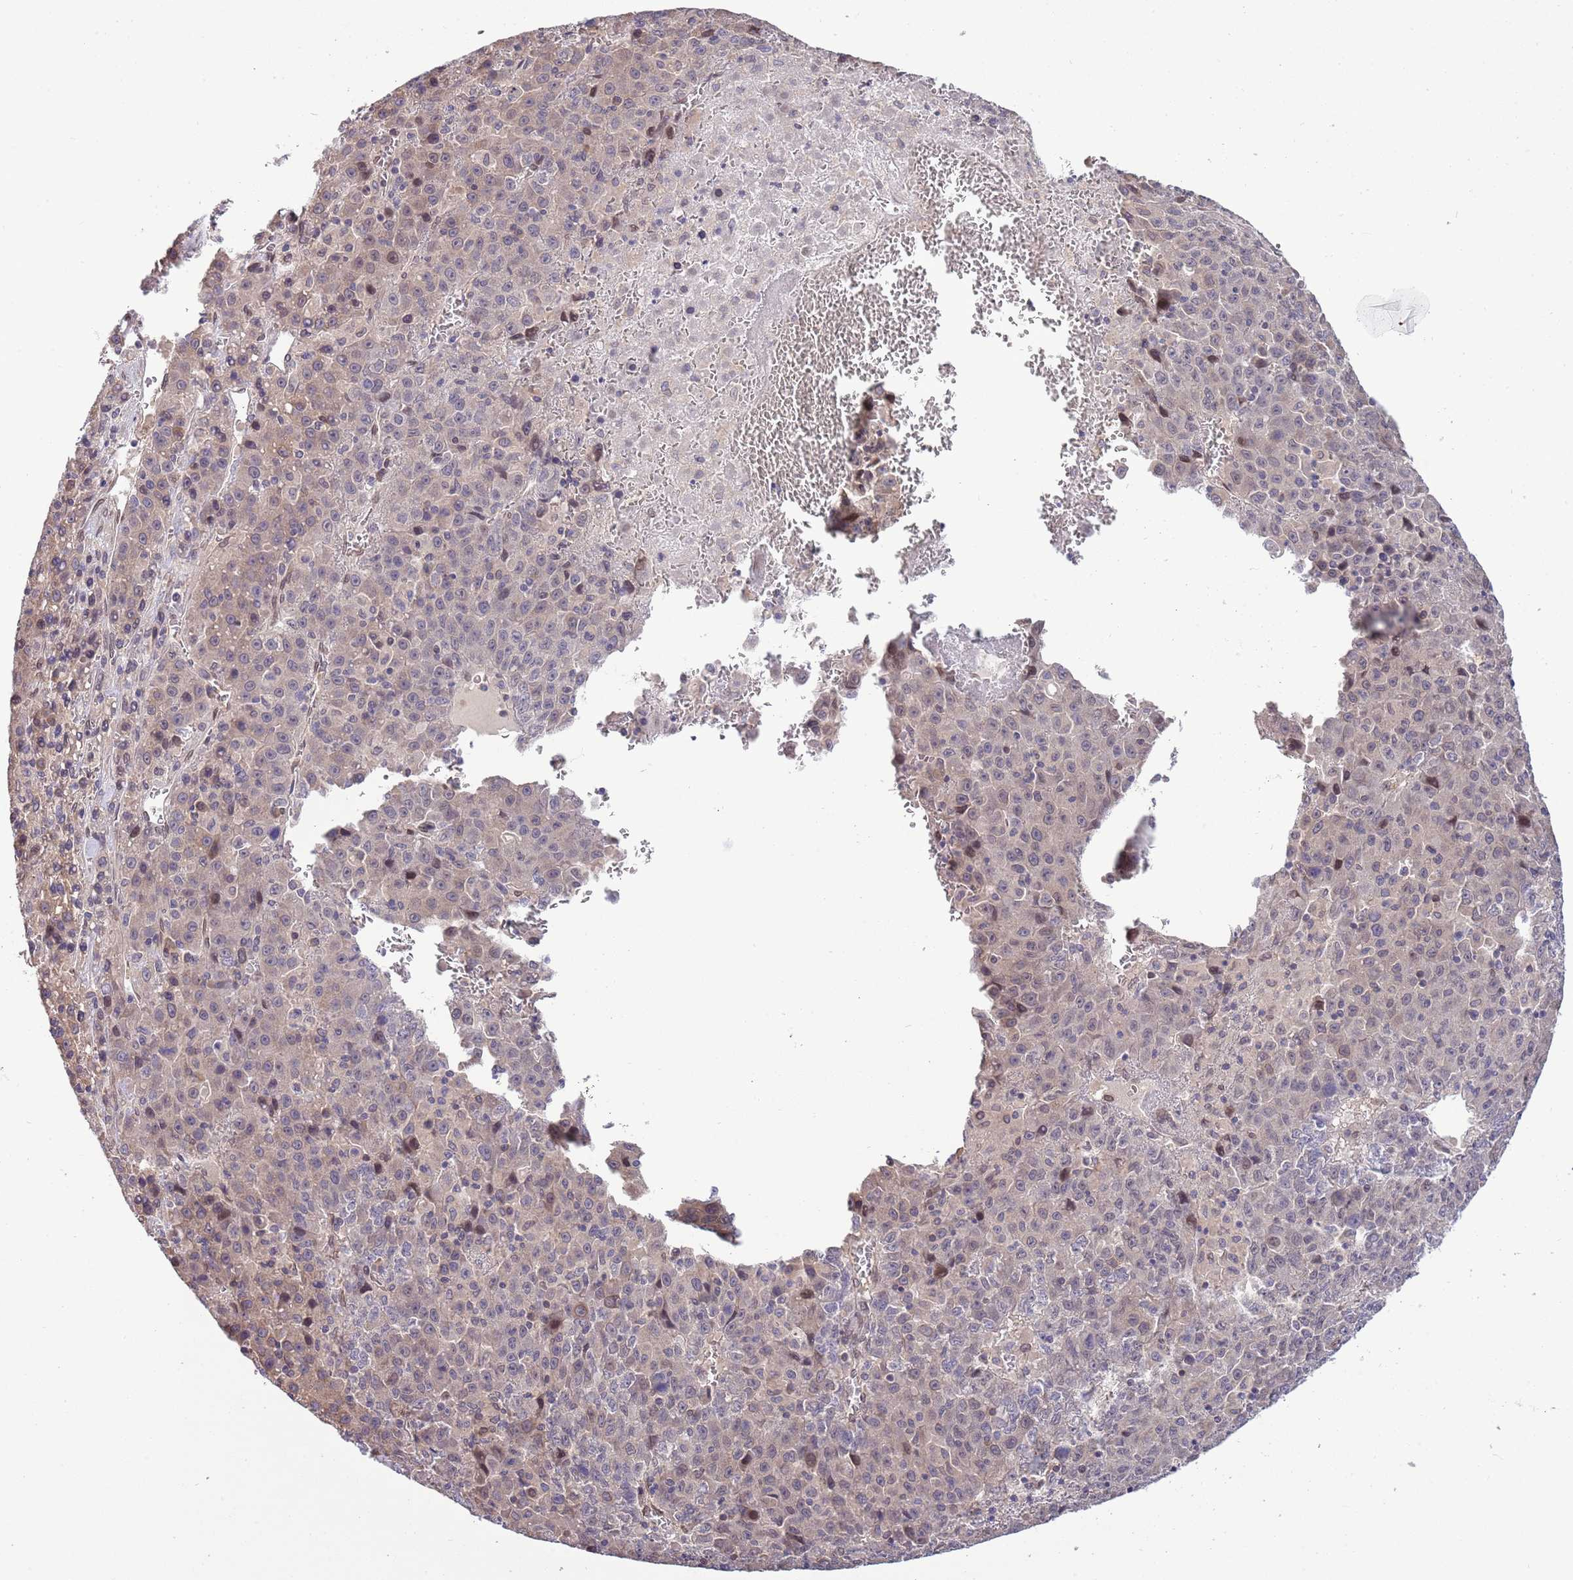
{"staining": {"intensity": "weak", "quantity": "<25%", "location": "nuclear"}, "tissue": "liver cancer", "cell_type": "Tumor cells", "image_type": "cancer", "snomed": [{"axis": "morphology", "description": "Carcinoma, Hepatocellular, NOS"}, {"axis": "topography", "description": "Liver"}], "caption": "Immunohistochemical staining of human liver cancer displays no significant expression in tumor cells.", "gene": "ZNF665", "patient": {"sex": "female", "age": 53}}